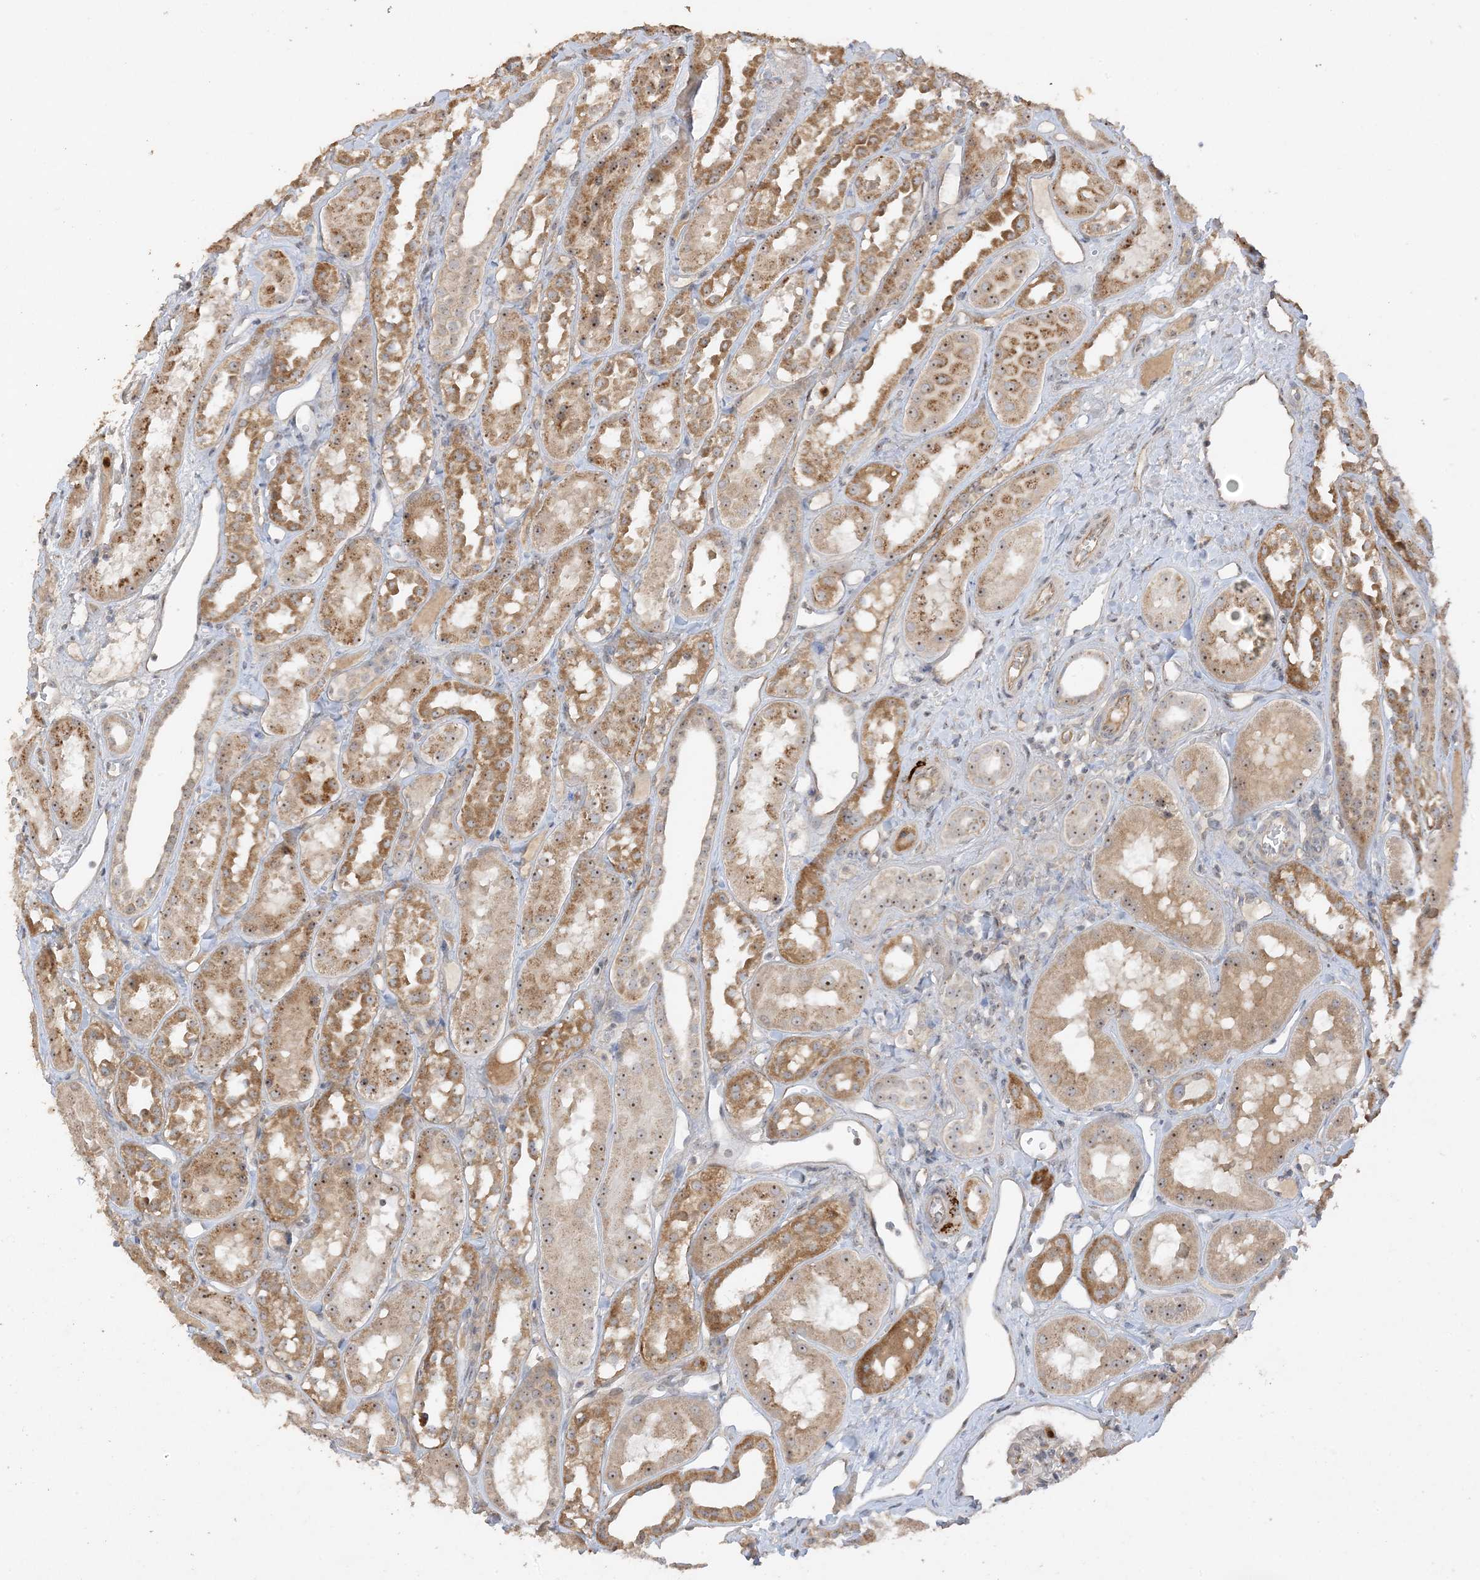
{"staining": {"intensity": "weak", "quantity": "25%-75%", "location": "cytoplasmic/membranous"}, "tissue": "kidney", "cell_type": "Cells in glomeruli", "image_type": "normal", "snomed": [{"axis": "morphology", "description": "Normal tissue, NOS"}, {"axis": "topography", "description": "Kidney"}], "caption": "Protein staining of normal kidney reveals weak cytoplasmic/membranous positivity in about 25%-75% of cells in glomeruli. Using DAB (brown) and hematoxylin (blue) stains, captured at high magnification using brightfield microscopy.", "gene": "DDX18", "patient": {"sex": "male", "age": 16}}